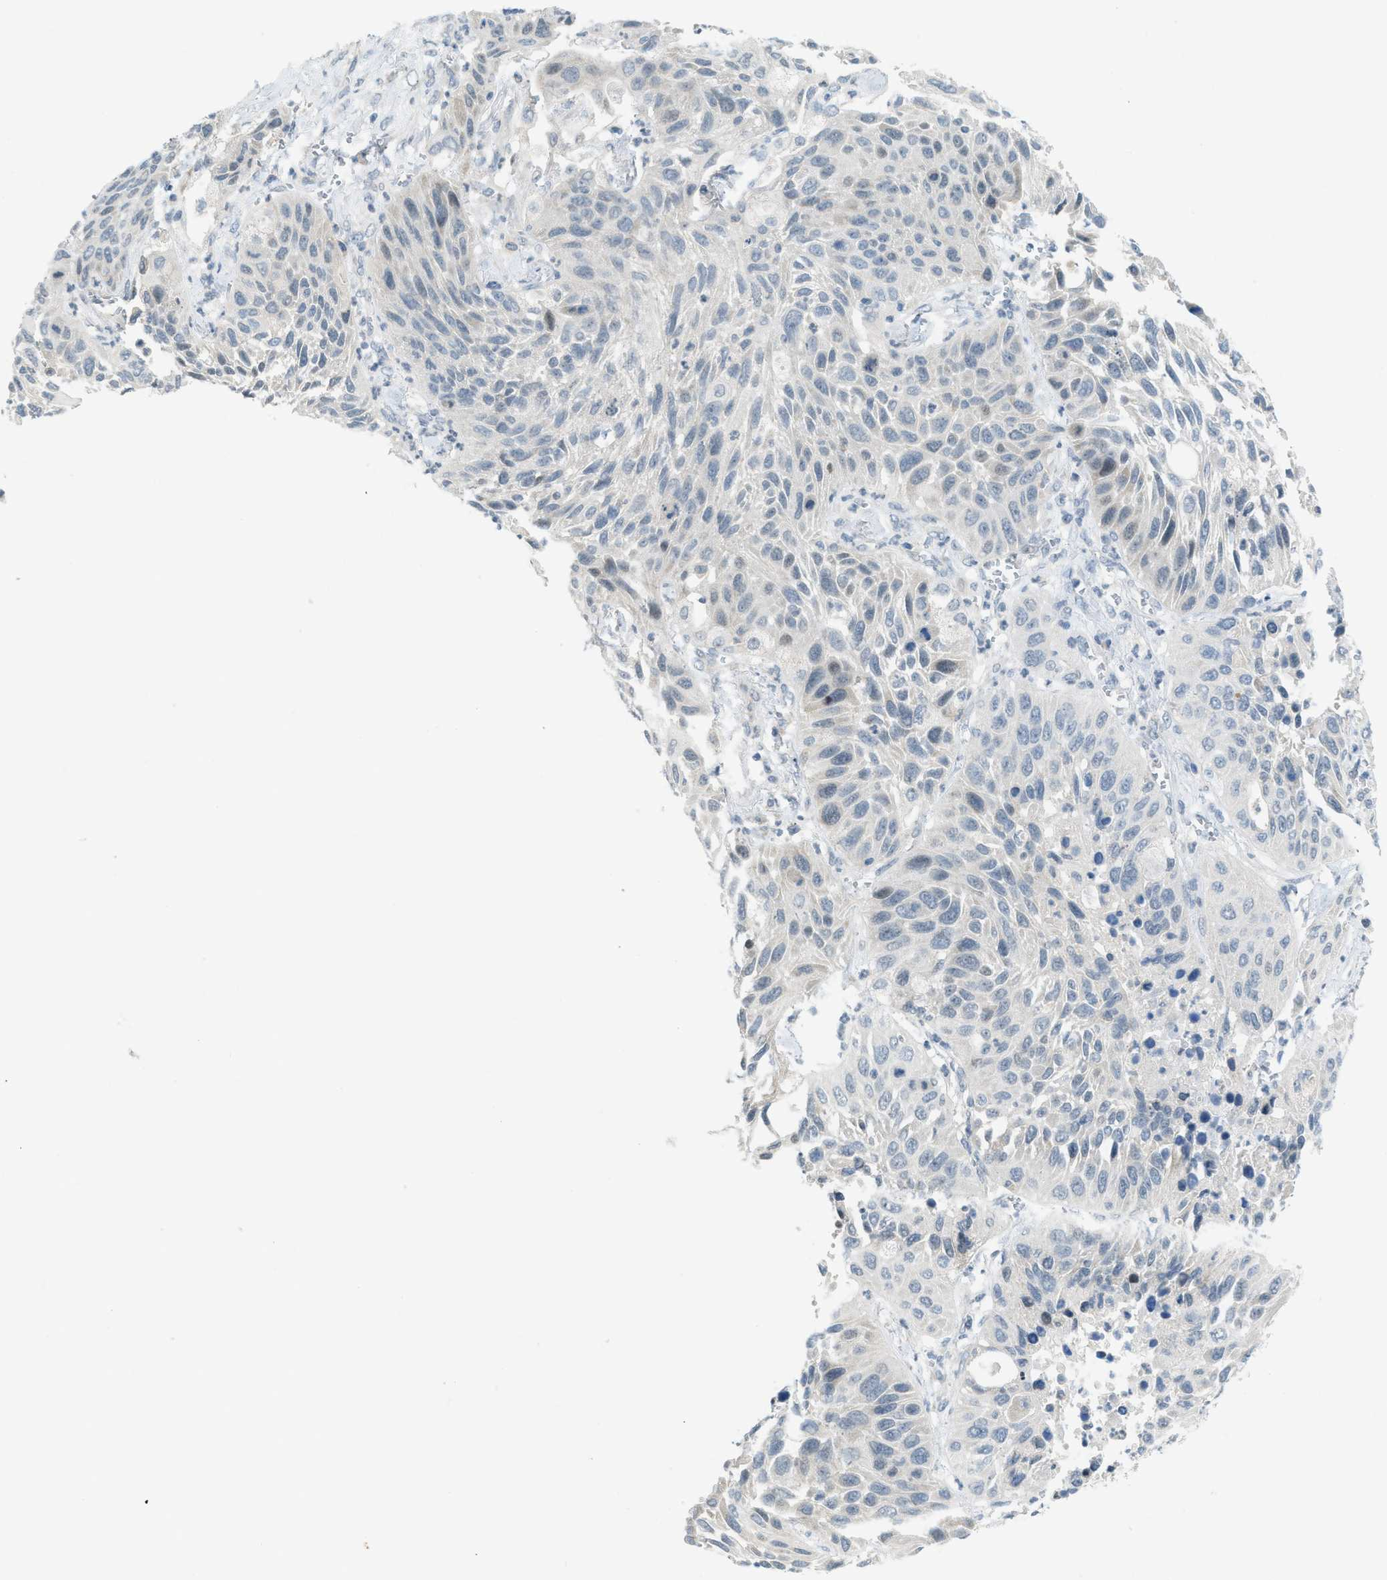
{"staining": {"intensity": "weak", "quantity": "<25%", "location": "cytoplasmic/membranous,nuclear"}, "tissue": "lung cancer", "cell_type": "Tumor cells", "image_type": "cancer", "snomed": [{"axis": "morphology", "description": "Squamous cell carcinoma, NOS"}, {"axis": "topography", "description": "Lung"}], "caption": "DAB immunohistochemical staining of lung squamous cell carcinoma exhibits no significant staining in tumor cells.", "gene": "TXNDC2", "patient": {"sex": "female", "age": 76}}